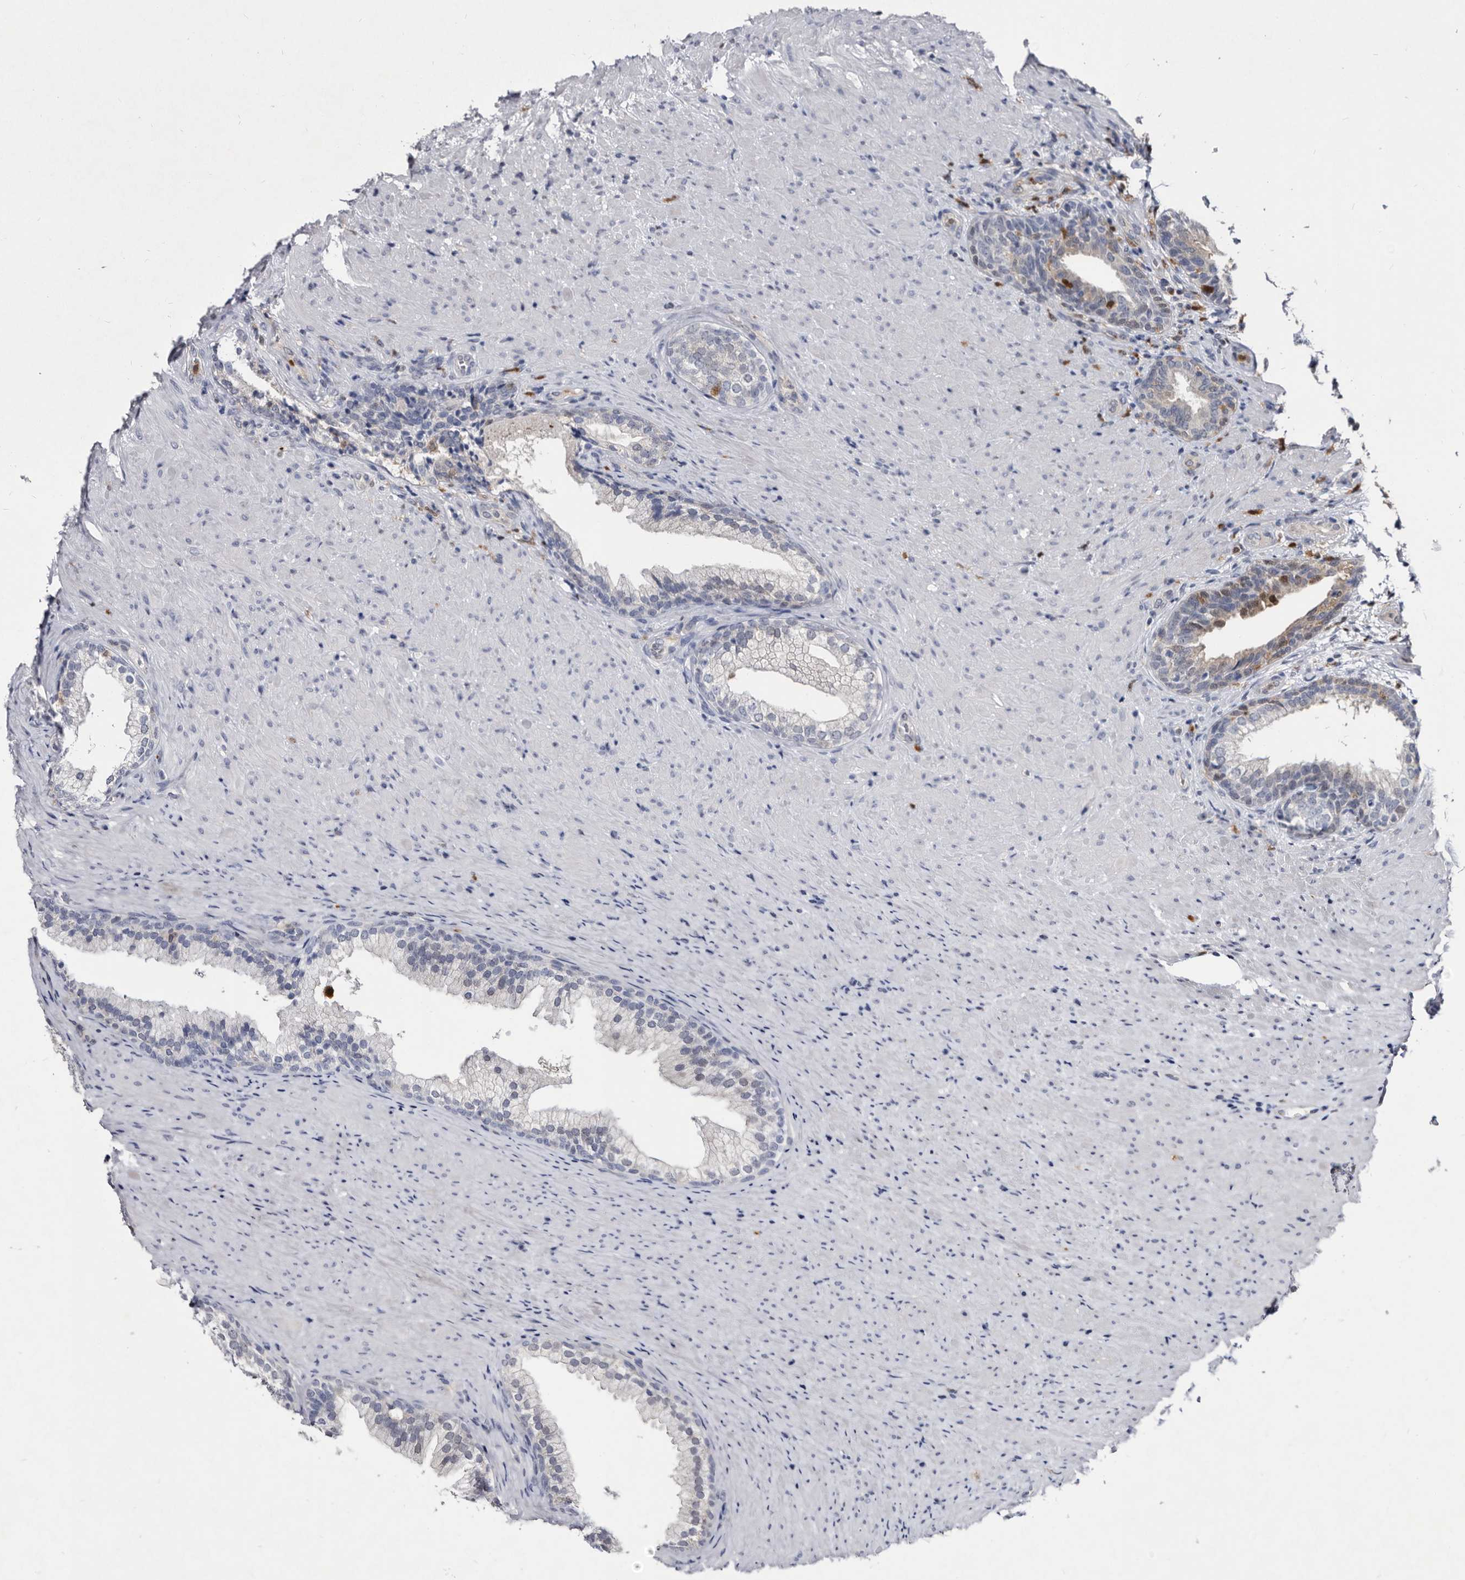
{"staining": {"intensity": "moderate", "quantity": "<25%", "location": "cytoplasmic/membranous,nuclear"}, "tissue": "prostate", "cell_type": "Glandular cells", "image_type": "normal", "snomed": [{"axis": "morphology", "description": "Normal tissue, NOS"}, {"axis": "topography", "description": "Prostate"}], "caption": "Immunohistochemistry (IHC) staining of normal prostate, which reveals low levels of moderate cytoplasmic/membranous,nuclear positivity in approximately <25% of glandular cells indicating moderate cytoplasmic/membranous,nuclear protein positivity. The staining was performed using DAB (3,3'-diaminobenzidine) (brown) for protein detection and nuclei were counterstained in hematoxylin (blue).", "gene": "SERPINB8", "patient": {"sex": "male", "age": 76}}